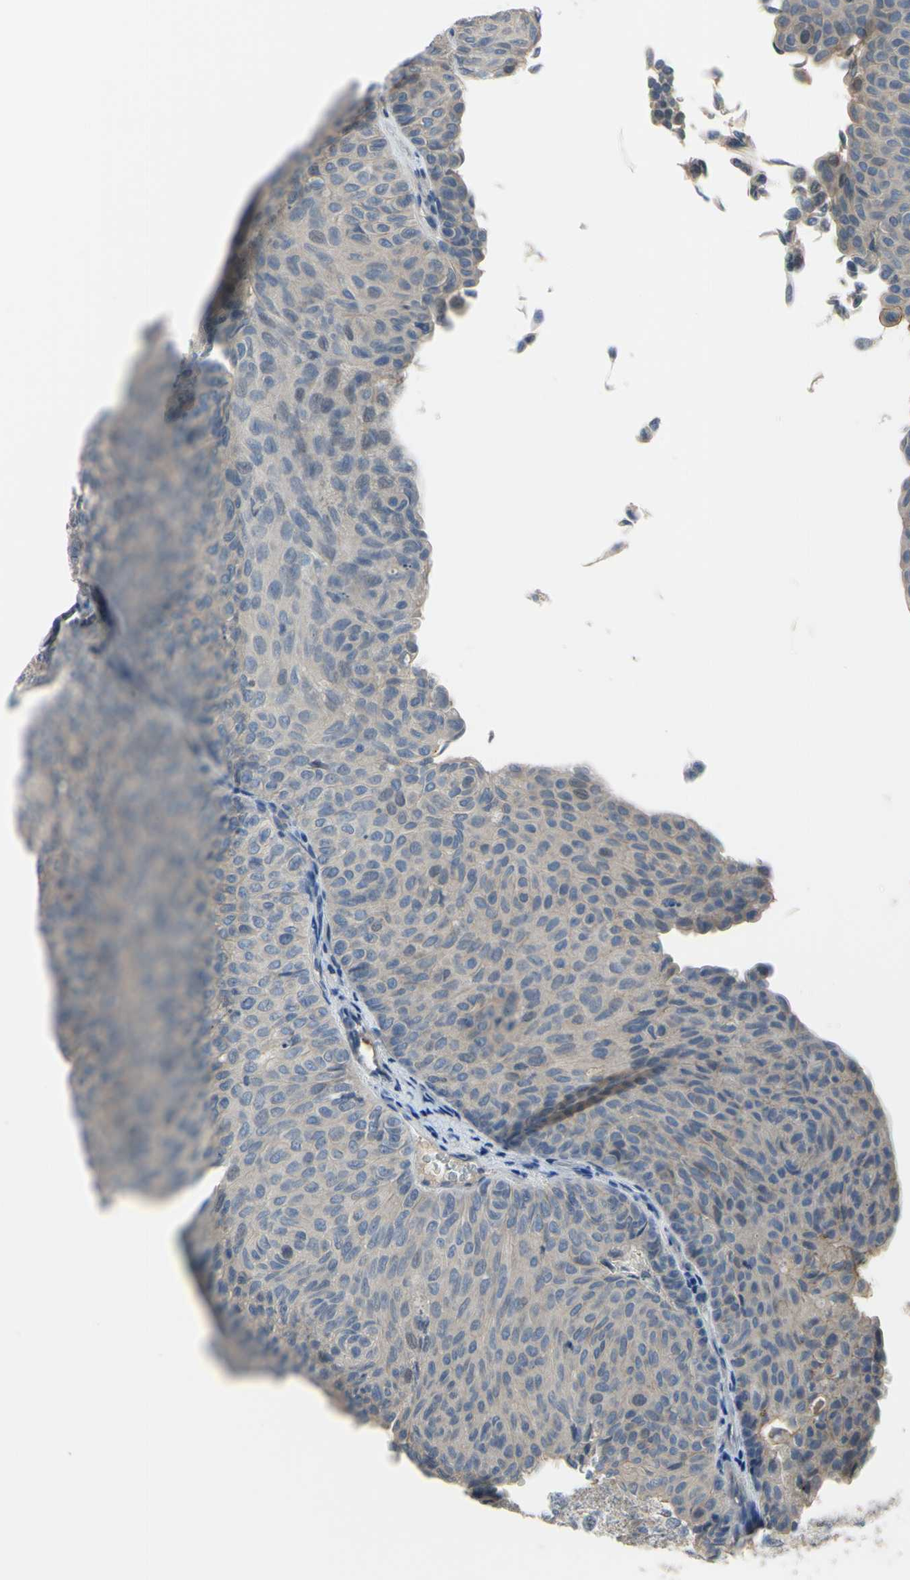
{"staining": {"intensity": "negative", "quantity": "none", "location": "none"}, "tissue": "urothelial cancer", "cell_type": "Tumor cells", "image_type": "cancer", "snomed": [{"axis": "morphology", "description": "Urothelial carcinoma, Low grade"}, {"axis": "topography", "description": "Urinary bladder"}], "caption": "This is an IHC photomicrograph of urothelial carcinoma (low-grade). There is no staining in tumor cells.", "gene": "LHX9", "patient": {"sex": "male", "age": 78}}